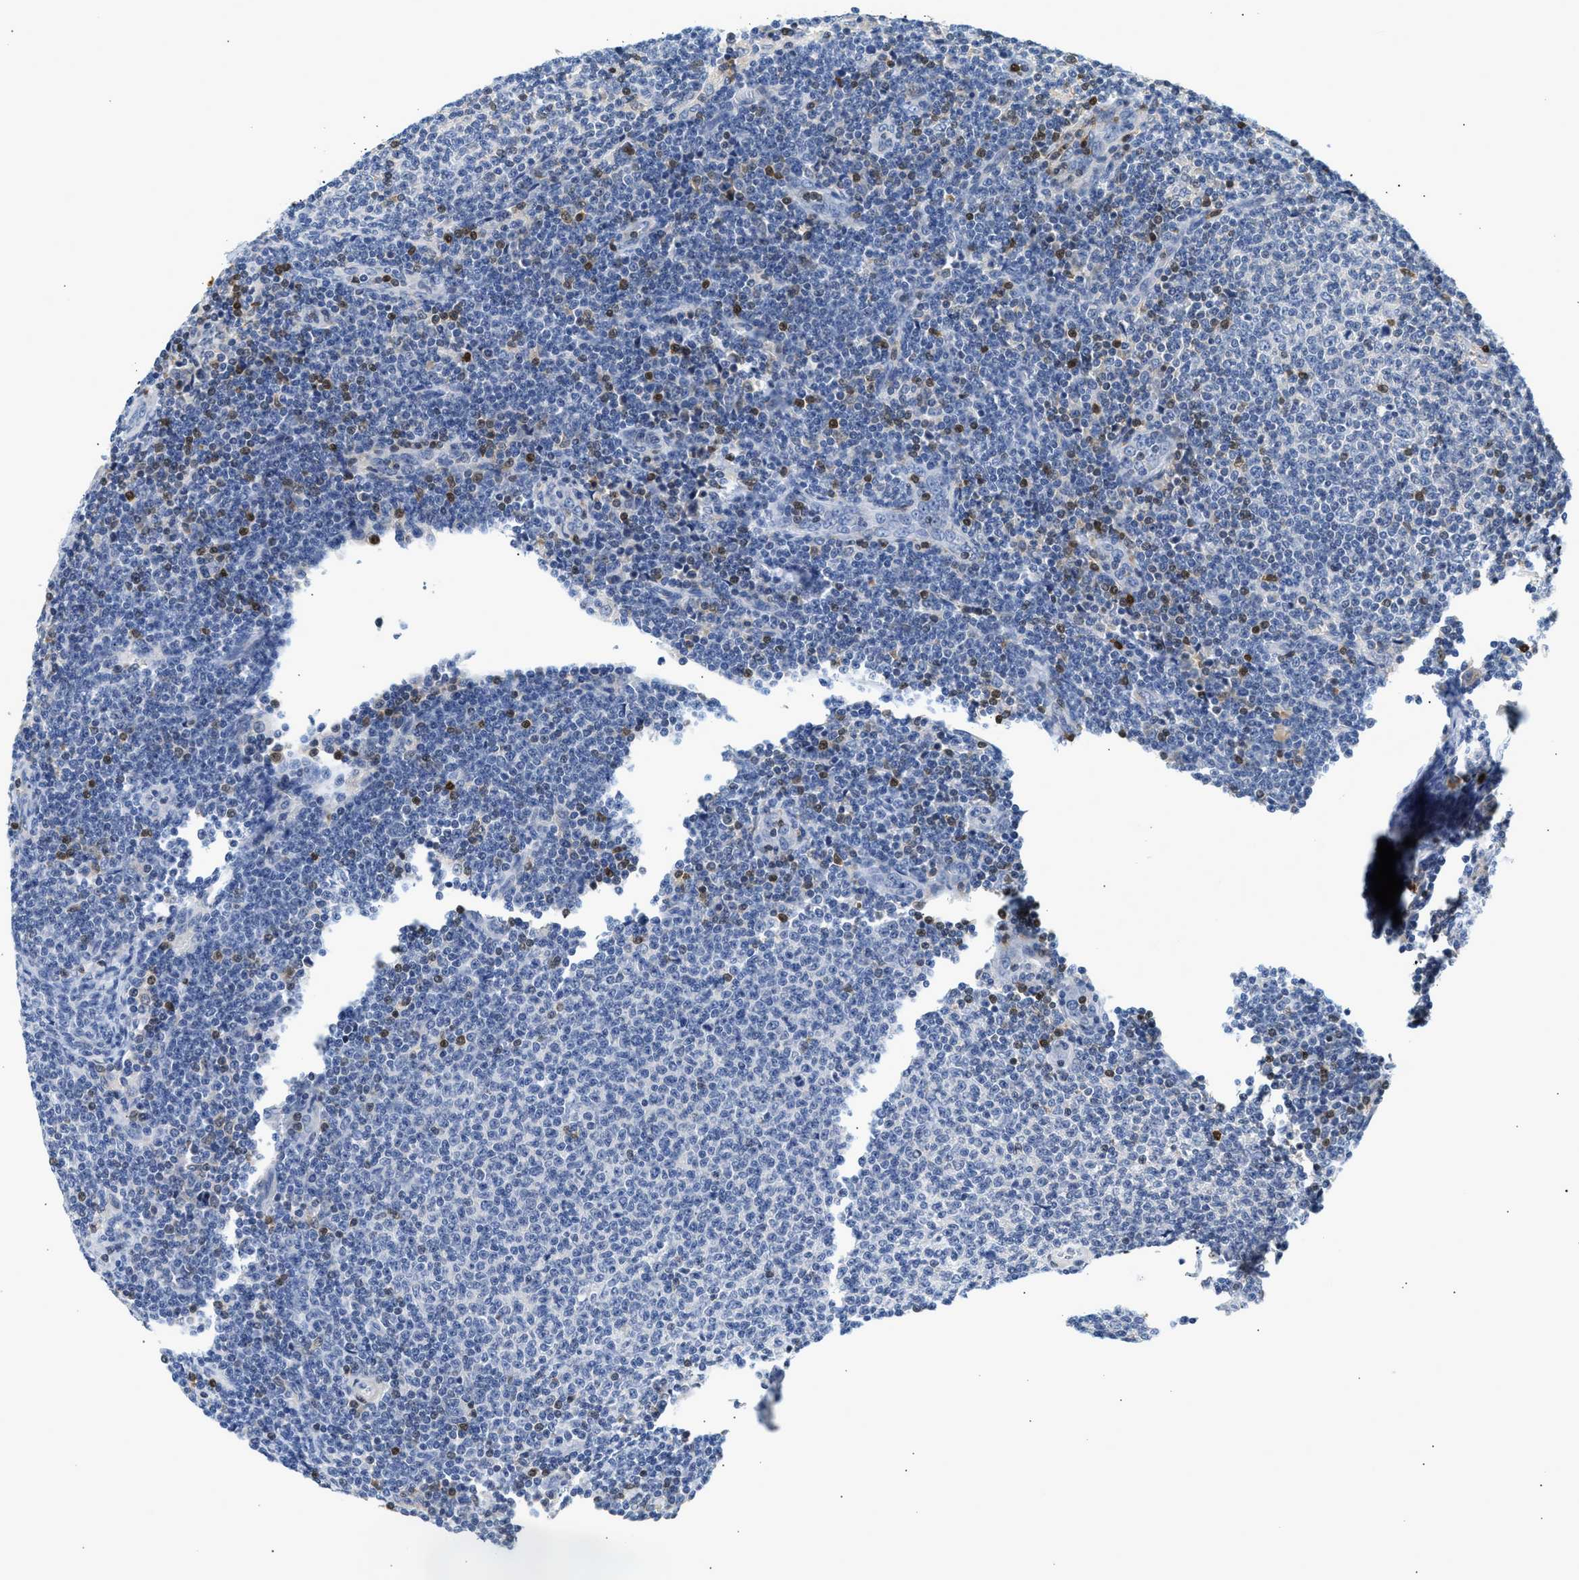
{"staining": {"intensity": "negative", "quantity": "none", "location": "none"}, "tissue": "lymphoma", "cell_type": "Tumor cells", "image_type": "cancer", "snomed": [{"axis": "morphology", "description": "Malignant lymphoma, non-Hodgkin's type, Low grade"}, {"axis": "topography", "description": "Lymph node"}], "caption": "Low-grade malignant lymphoma, non-Hodgkin's type was stained to show a protein in brown. There is no significant expression in tumor cells. (Stains: DAB (3,3'-diaminobenzidine) immunohistochemistry (IHC) with hematoxylin counter stain, Microscopy: brightfield microscopy at high magnification).", "gene": "SLIT2", "patient": {"sex": "male", "age": 66}}